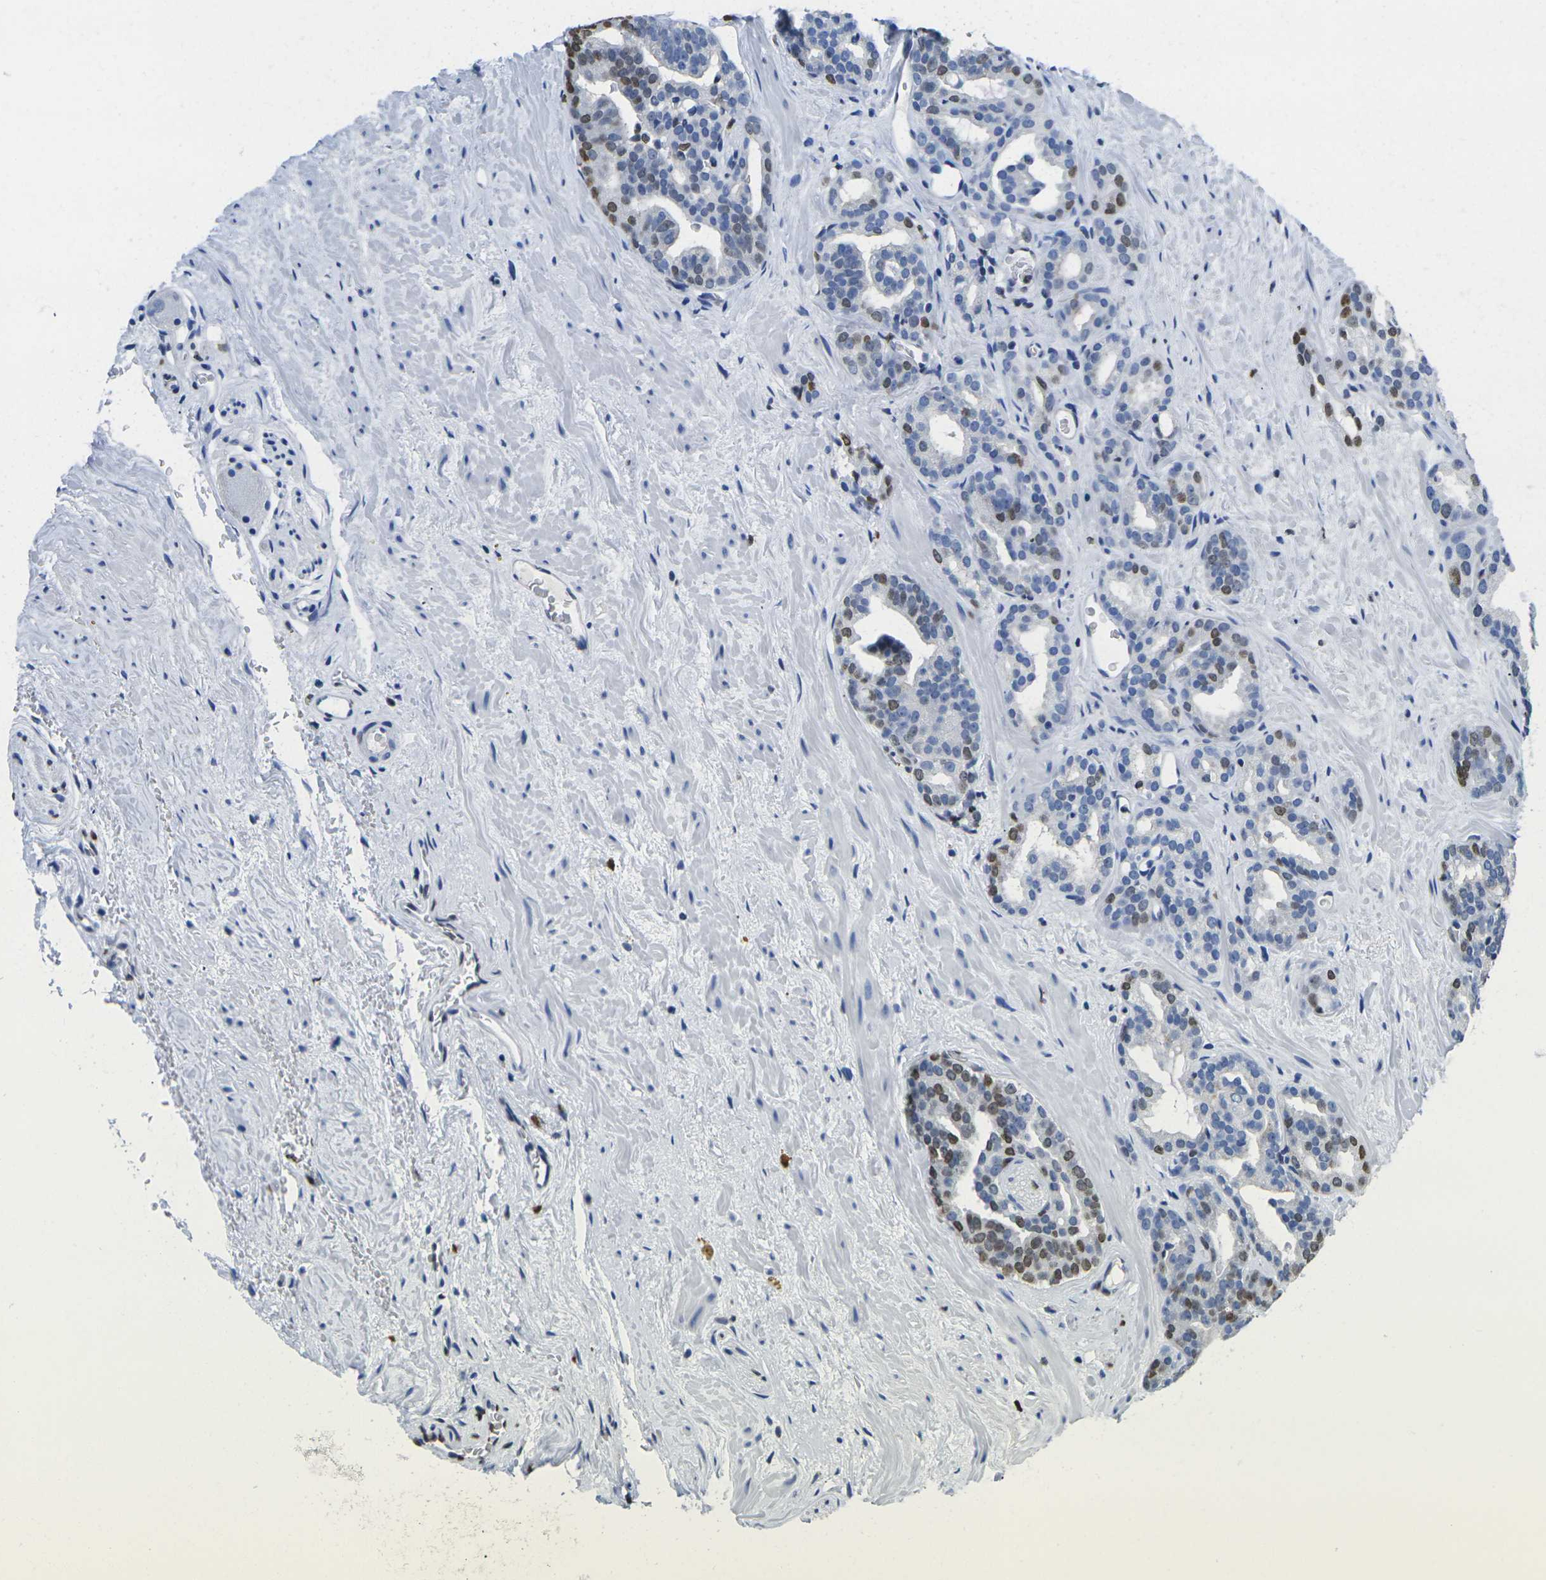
{"staining": {"intensity": "strong", "quantity": "<25%", "location": "nuclear"}, "tissue": "prostate cancer", "cell_type": "Tumor cells", "image_type": "cancer", "snomed": [{"axis": "morphology", "description": "Adenocarcinoma, Low grade"}, {"axis": "topography", "description": "Prostate"}], "caption": "Adenocarcinoma (low-grade) (prostate) stained for a protein displays strong nuclear positivity in tumor cells. The protein of interest is stained brown, and the nuclei are stained in blue (DAB IHC with brightfield microscopy, high magnification).", "gene": "DRAXIN", "patient": {"sex": "male", "age": 63}}